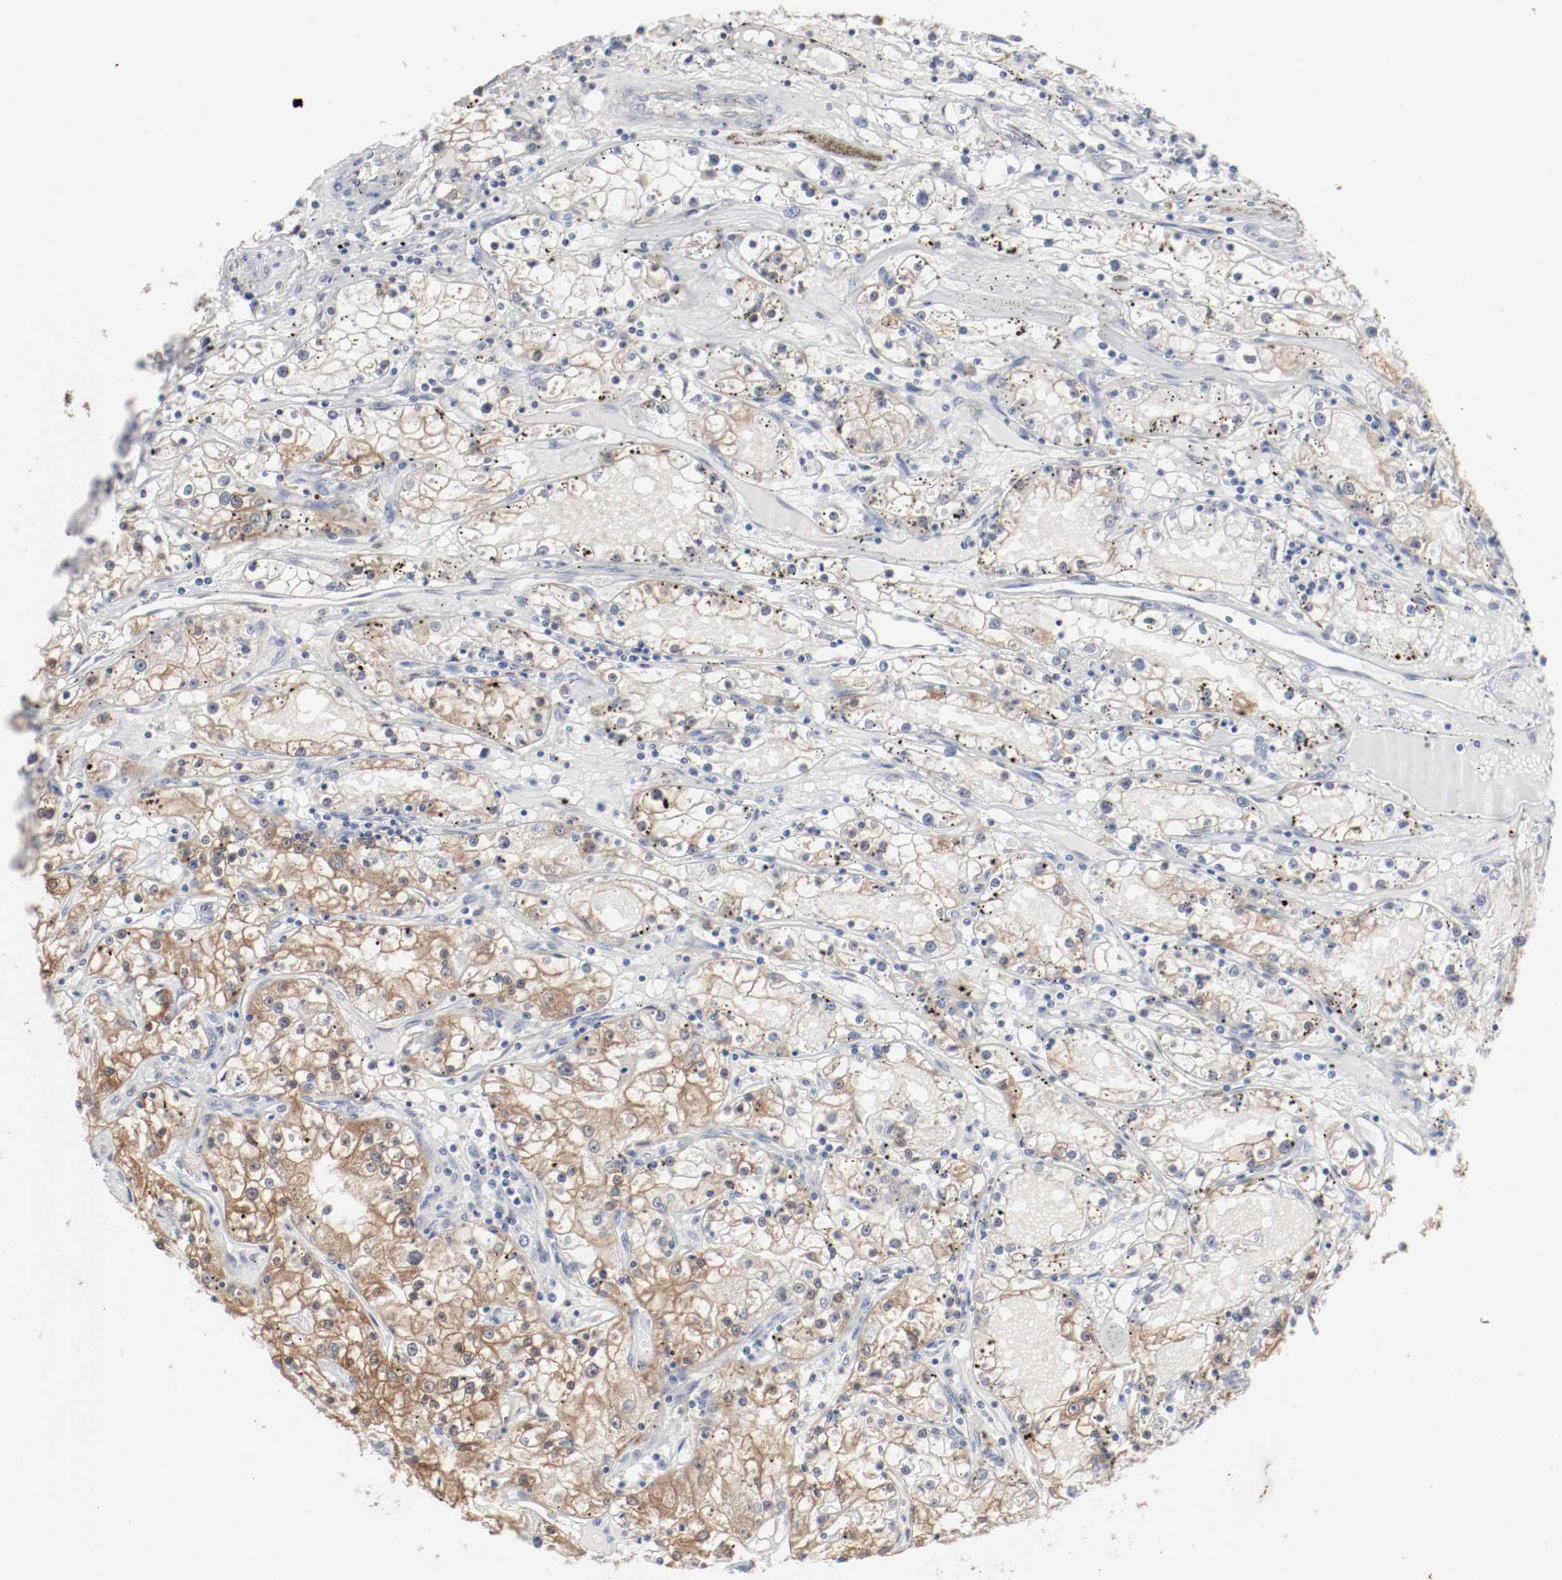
{"staining": {"intensity": "weak", "quantity": "25%-75%", "location": "cytoplasmic/membranous"}, "tissue": "renal cancer", "cell_type": "Tumor cells", "image_type": "cancer", "snomed": [{"axis": "morphology", "description": "Adenocarcinoma, NOS"}, {"axis": "topography", "description": "Kidney"}], "caption": "A brown stain shows weak cytoplasmic/membranous expression of a protein in human renal adenocarcinoma tumor cells.", "gene": "WASL", "patient": {"sex": "male", "age": 56}}